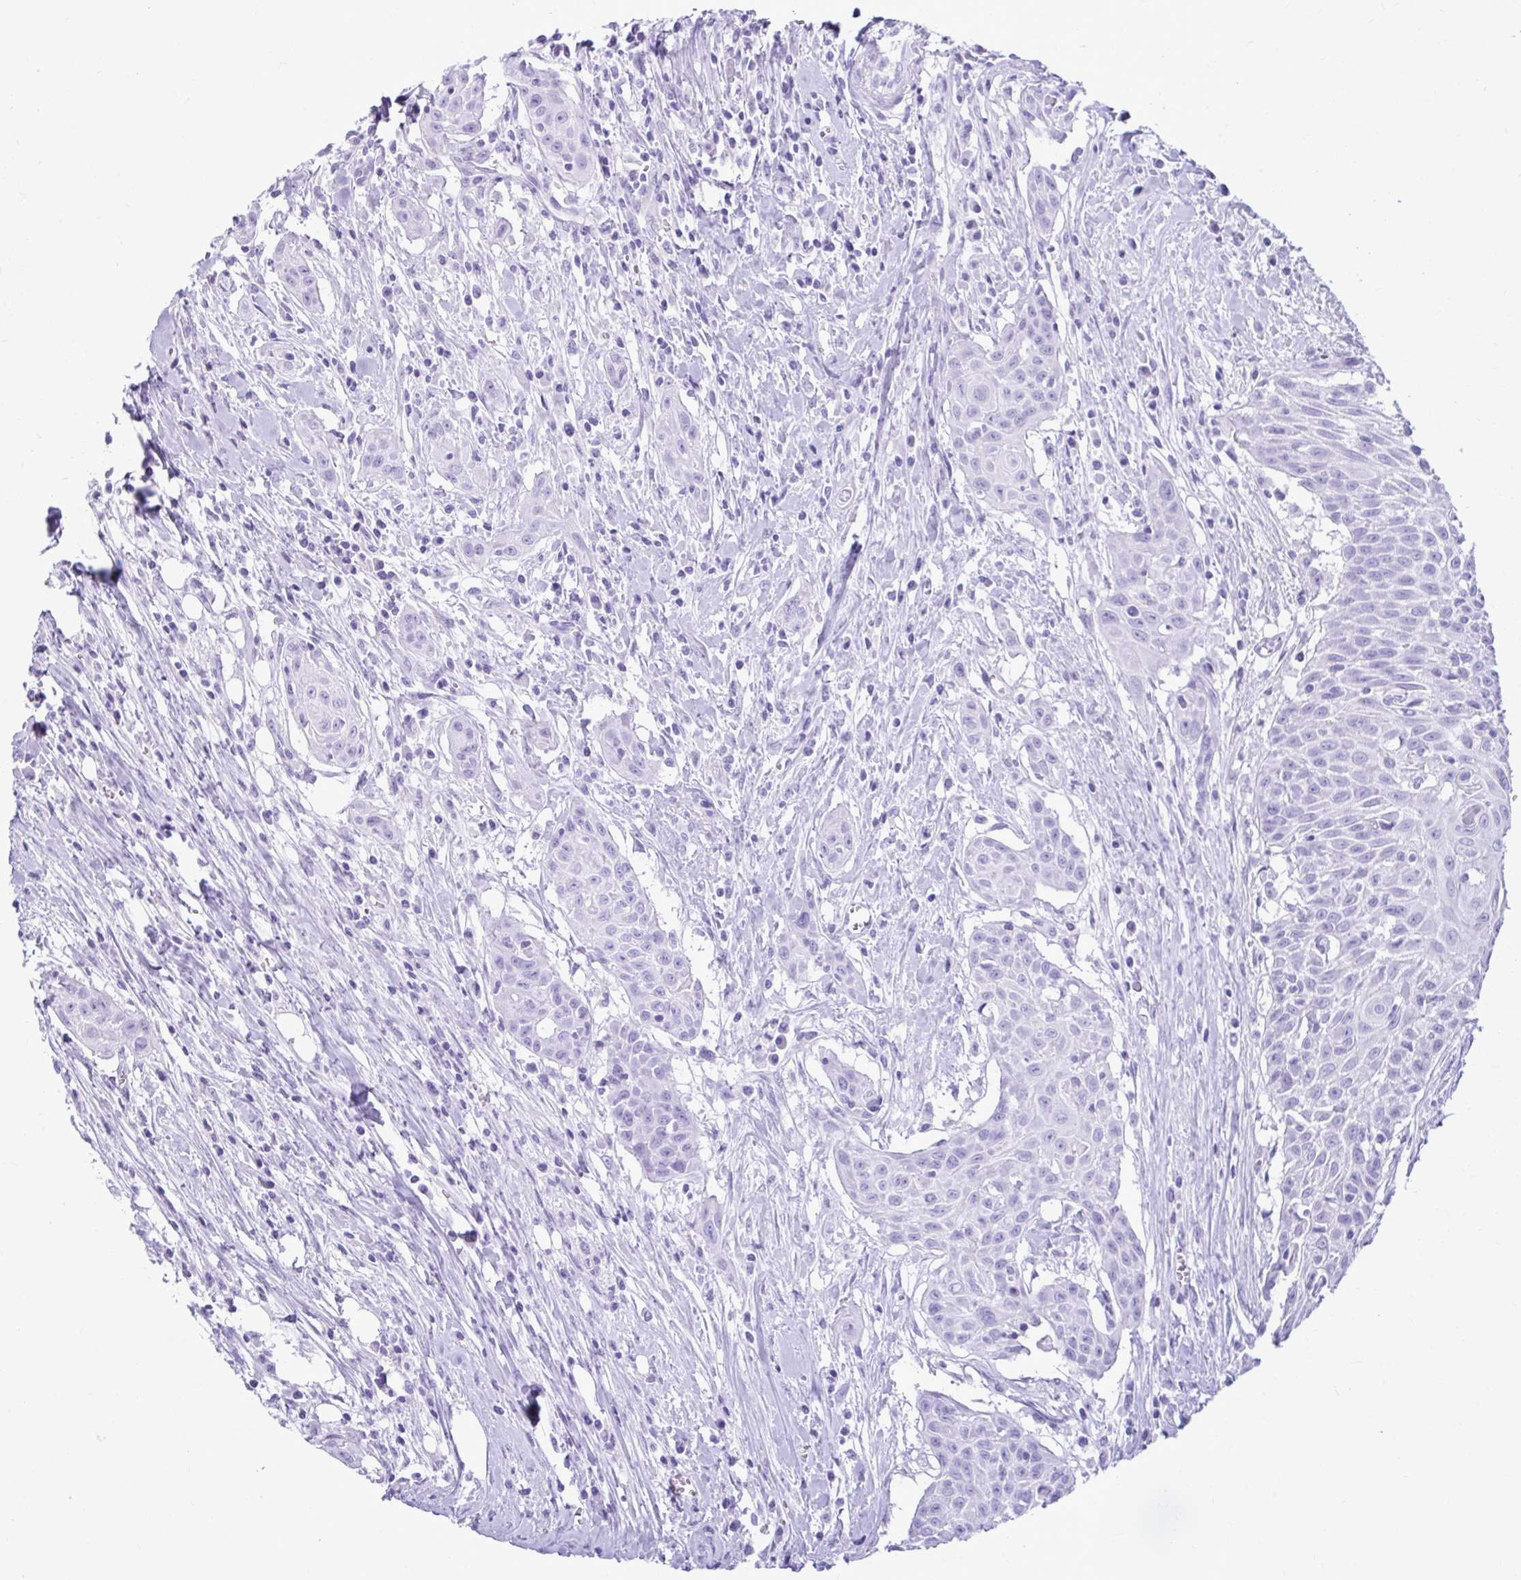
{"staining": {"intensity": "negative", "quantity": "none", "location": "none"}, "tissue": "head and neck cancer", "cell_type": "Tumor cells", "image_type": "cancer", "snomed": [{"axis": "morphology", "description": "Squamous cell carcinoma, NOS"}, {"axis": "topography", "description": "Lymph node"}, {"axis": "topography", "description": "Salivary gland"}, {"axis": "topography", "description": "Head-Neck"}], "caption": "Immunohistochemistry image of human squamous cell carcinoma (head and neck) stained for a protein (brown), which exhibits no expression in tumor cells. (IHC, brightfield microscopy, high magnification).", "gene": "ATP4B", "patient": {"sex": "female", "age": 74}}